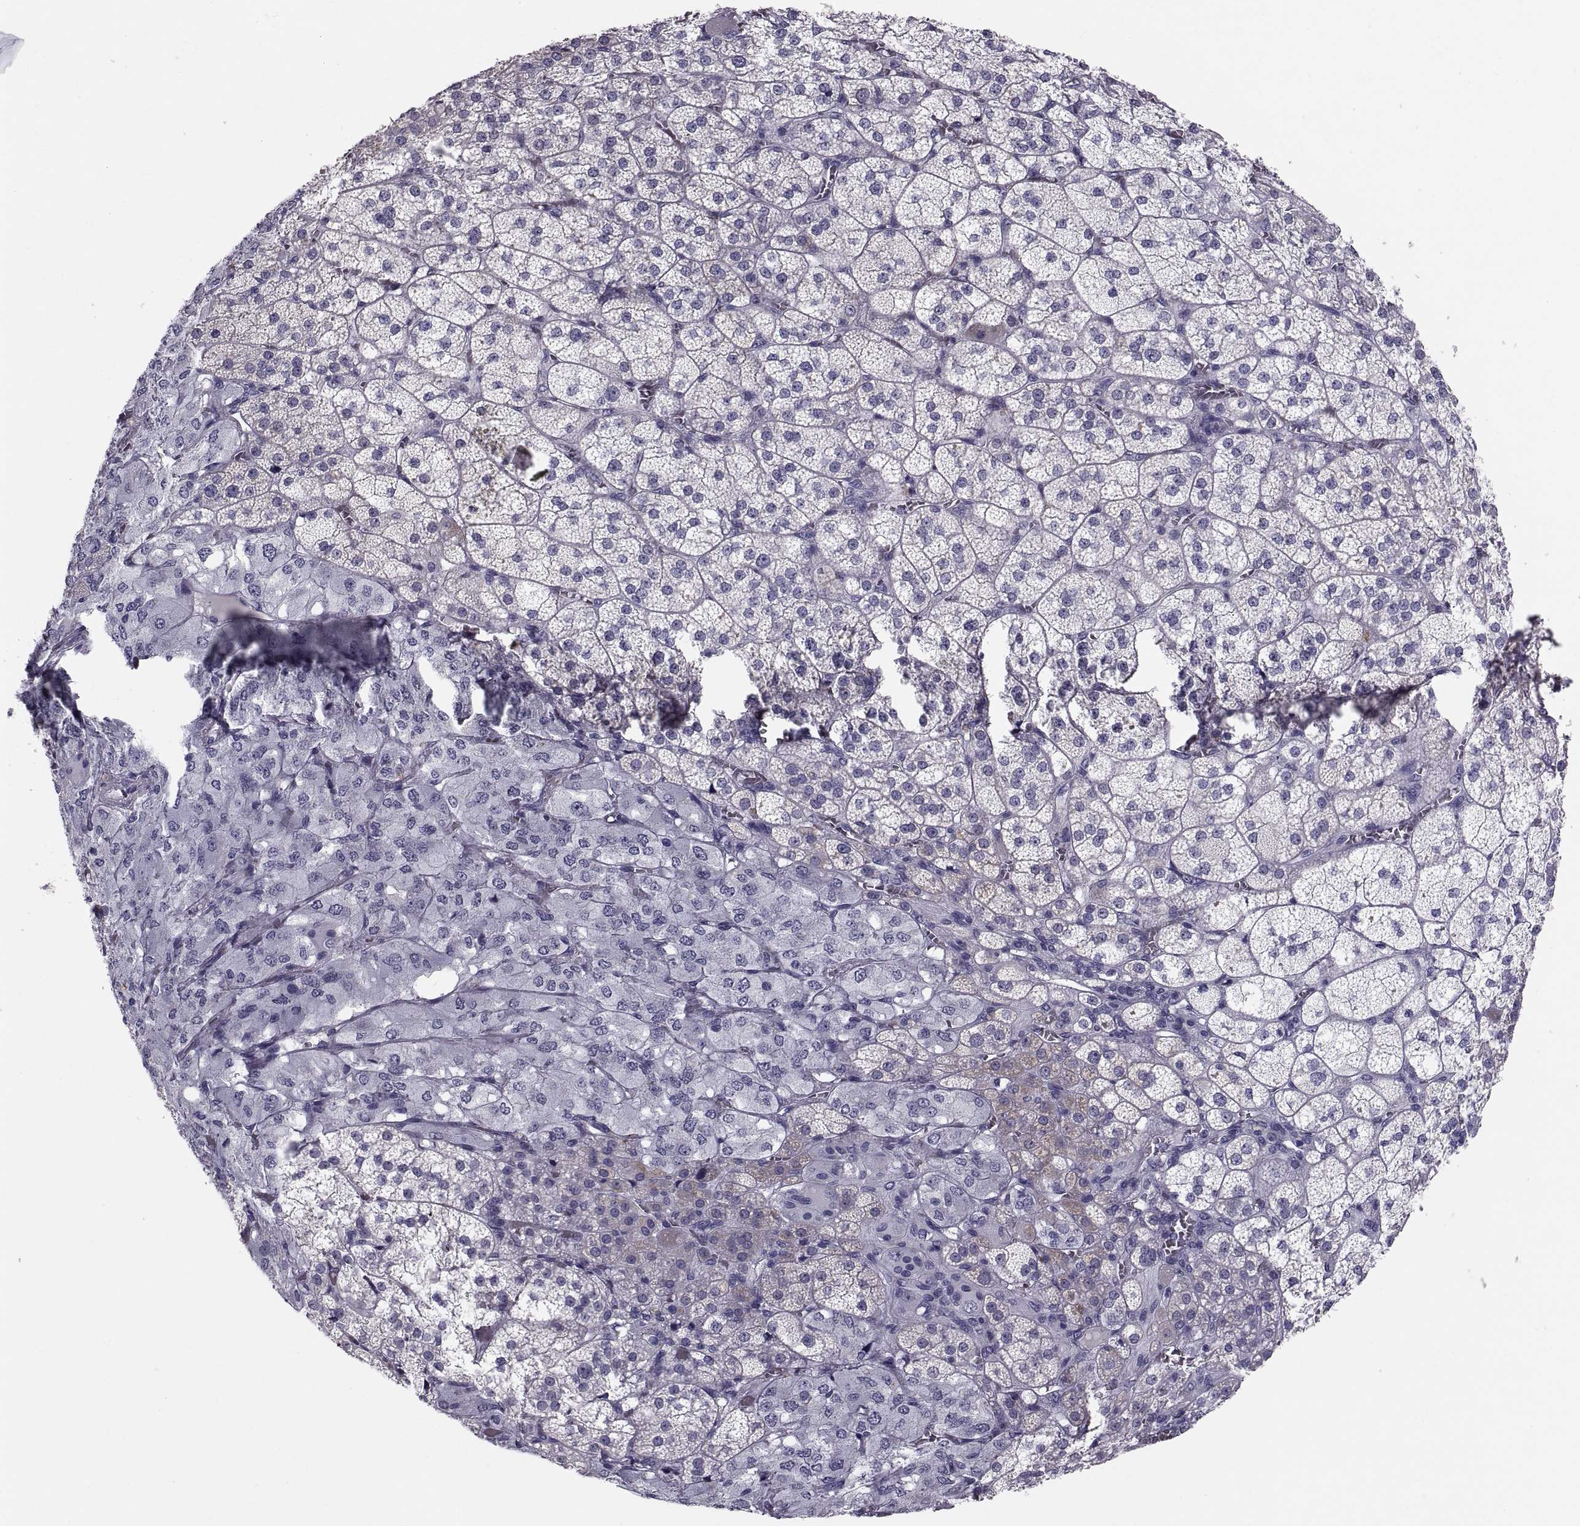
{"staining": {"intensity": "moderate", "quantity": "<25%", "location": "cytoplasmic/membranous"}, "tissue": "adrenal gland", "cell_type": "Glandular cells", "image_type": "normal", "snomed": [{"axis": "morphology", "description": "Normal tissue, NOS"}, {"axis": "topography", "description": "Adrenal gland"}], "caption": "A photomicrograph showing moderate cytoplasmic/membranous expression in about <25% of glandular cells in unremarkable adrenal gland, as visualized by brown immunohistochemical staining.", "gene": "PDZRN4", "patient": {"sex": "female", "age": 60}}